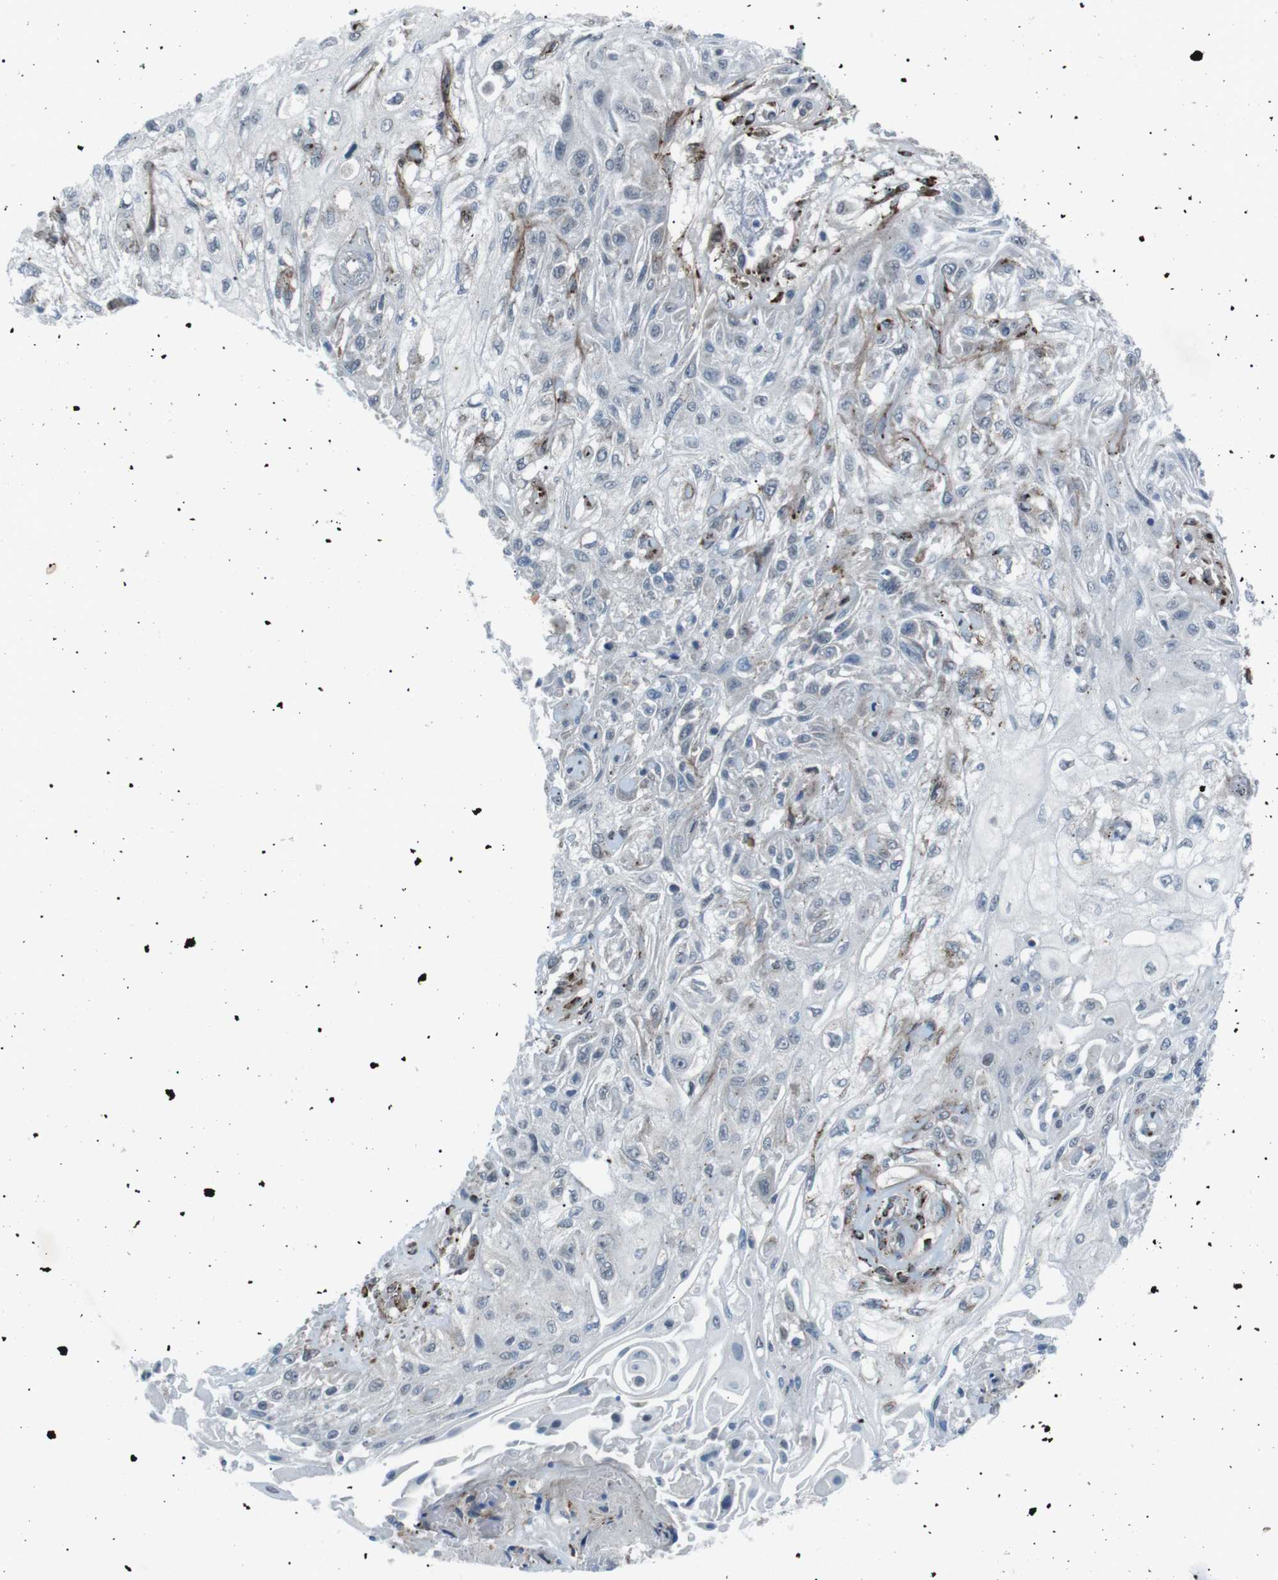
{"staining": {"intensity": "negative", "quantity": "none", "location": "none"}, "tissue": "skin cancer", "cell_type": "Tumor cells", "image_type": "cancer", "snomed": [{"axis": "morphology", "description": "Squamous cell carcinoma, NOS"}, {"axis": "topography", "description": "Skin"}], "caption": "High power microscopy histopathology image of an immunohistochemistry (IHC) photomicrograph of skin cancer, revealing no significant expression in tumor cells.", "gene": "ARID5B", "patient": {"sex": "male", "age": 75}}